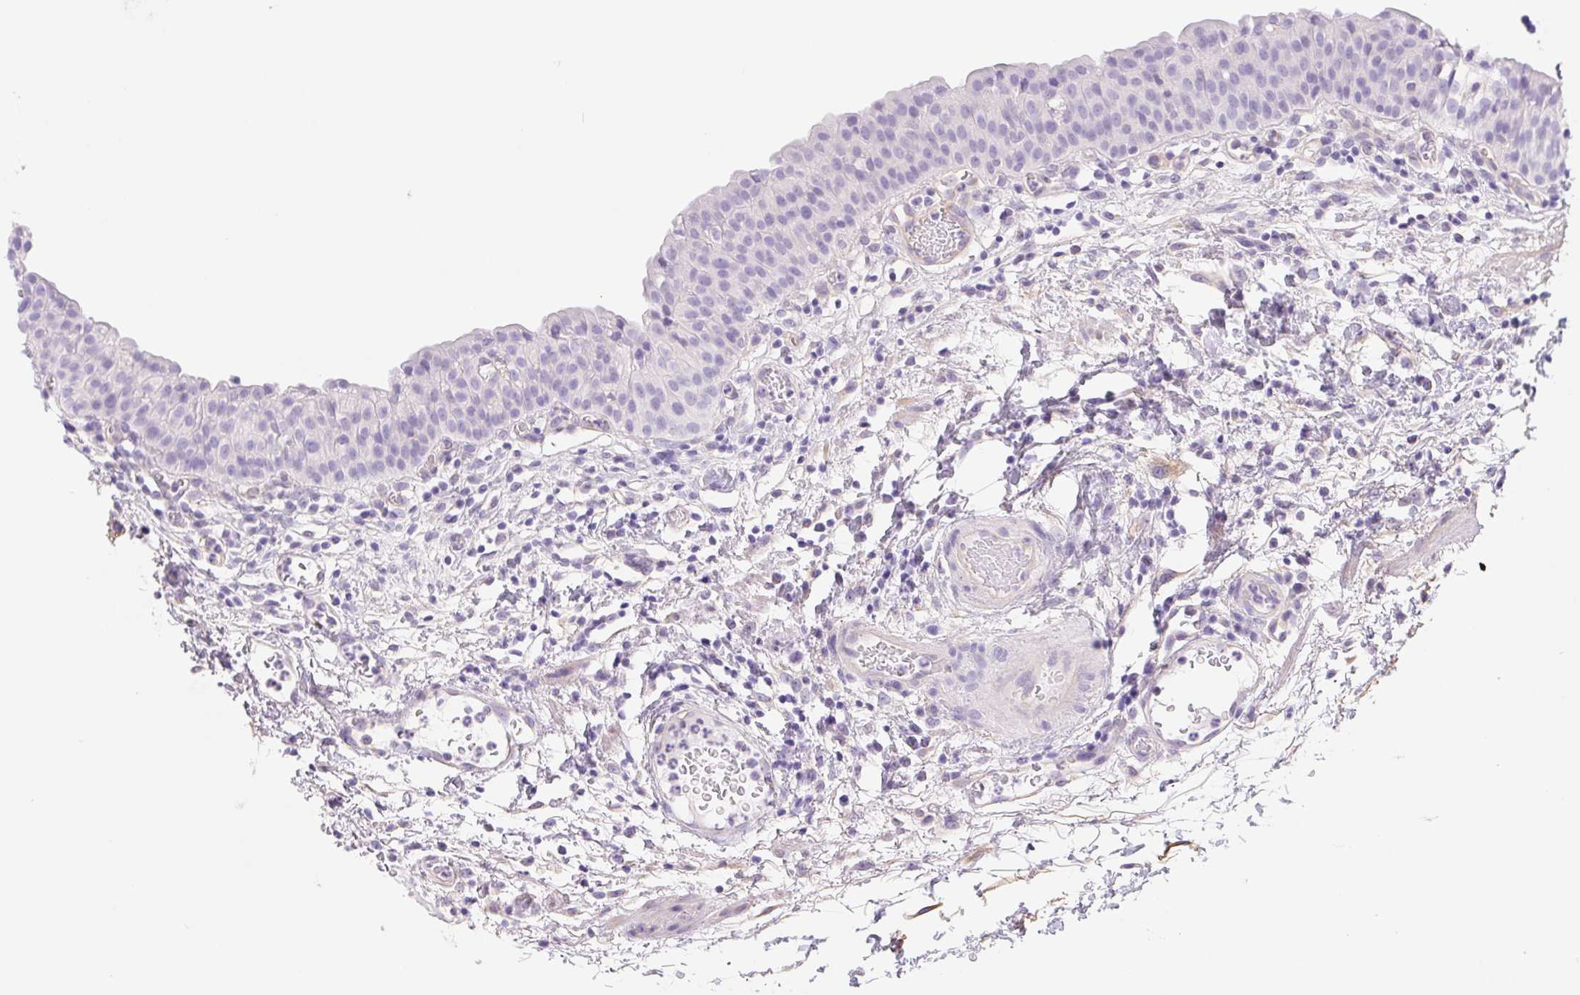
{"staining": {"intensity": "negative", "quantity": "none", "location": "none"}, "tissue": "urinary bladder", "cell_type": "Urothelial cells", "image_type": "normal", "snomed": [{"axis": "morphology", "description": "Normal tissue, NOS"}, {"axis": "morphology", "description": "Inflammation, NOS"}, {"axis": "topography", "description": "Urinary bladder"}], "caption": "An image of urinary bladder stained for a protein displays no brown staining in urothelial cells. (Immunohistochemistry, brightfield microscopy, high magnification).", "gene": "PNLIP", "patient": {"sex": "male", "age": 57}}